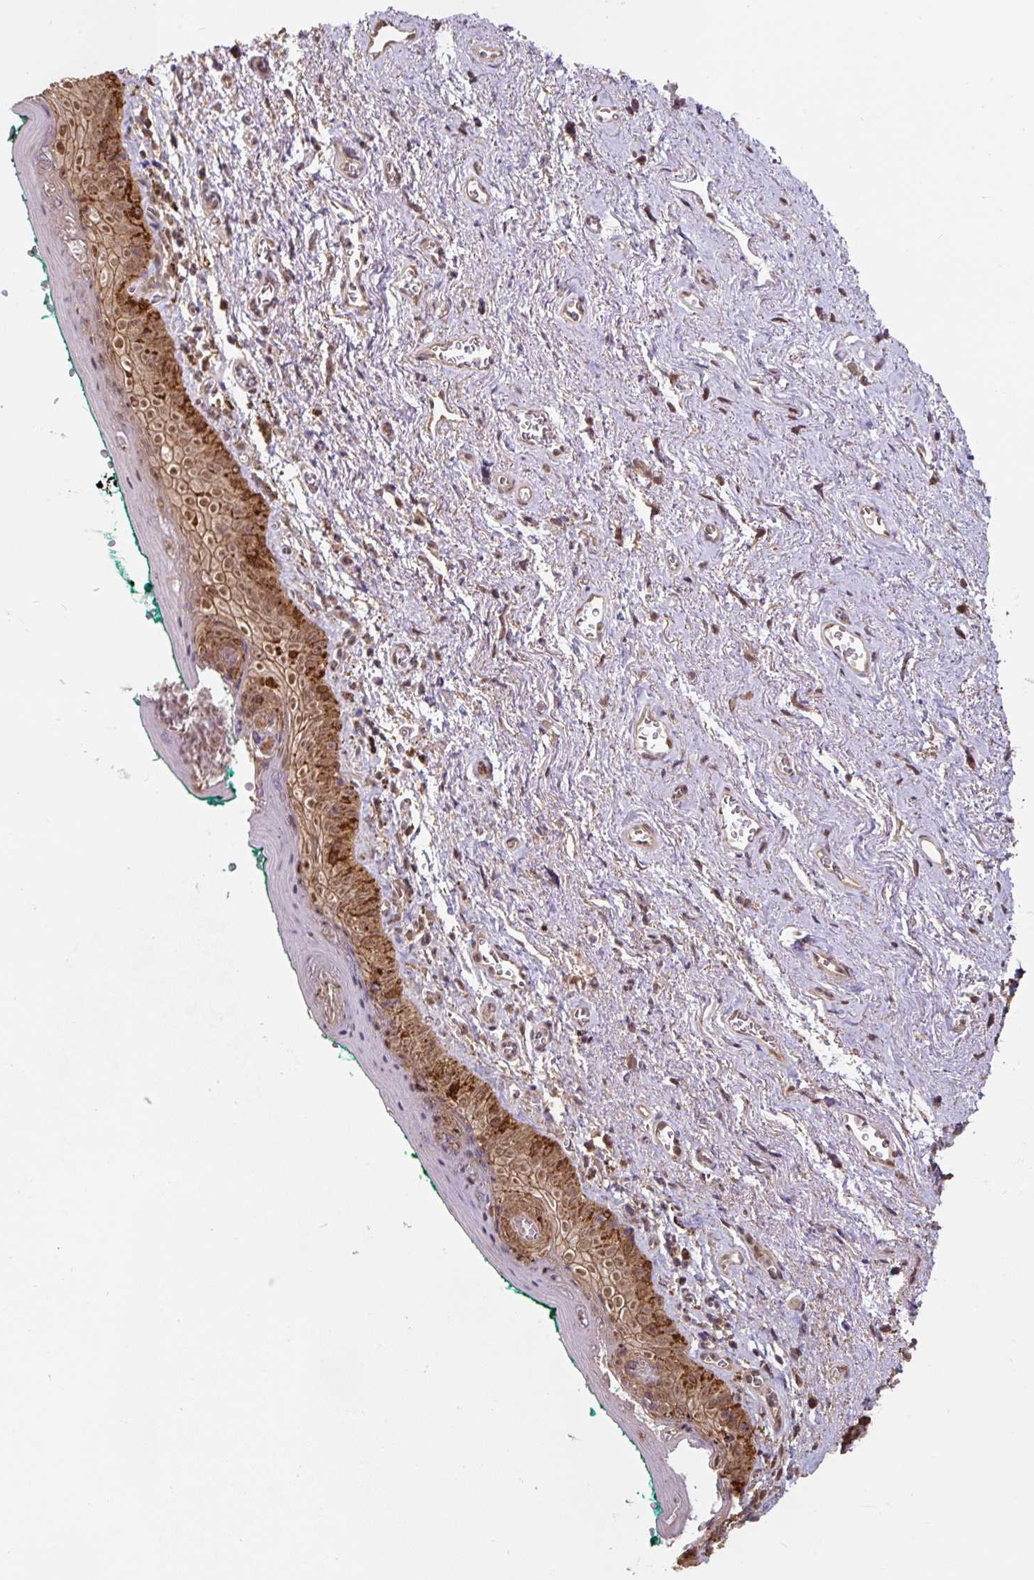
{"staining": {"intensity": "moderate", "quantity": ">75%", "location": "cytoplasmic/membranous,nuclear"}, "tissue": "vagina", "cell_type": "Squamous epithelial cells", "image_type": "normal", "snomed": [{"axis": "morphology", "description": "Normal tissue, NOS"}, {"axis": "topography", "description": "Vulva"}, {"axis": "topography", "description": "Vagina"}, {"axis": "topography", "description": "Peripheral nerve tissue"}], "caption": "Vagina stained for a protein (brown) exhibits moderate cytoplasmic/membranous,nuclear positive staining in about >75% of squamous epithelial cells.", "gene": "ST13", "patient": {"sex": "female", "age": 66}}